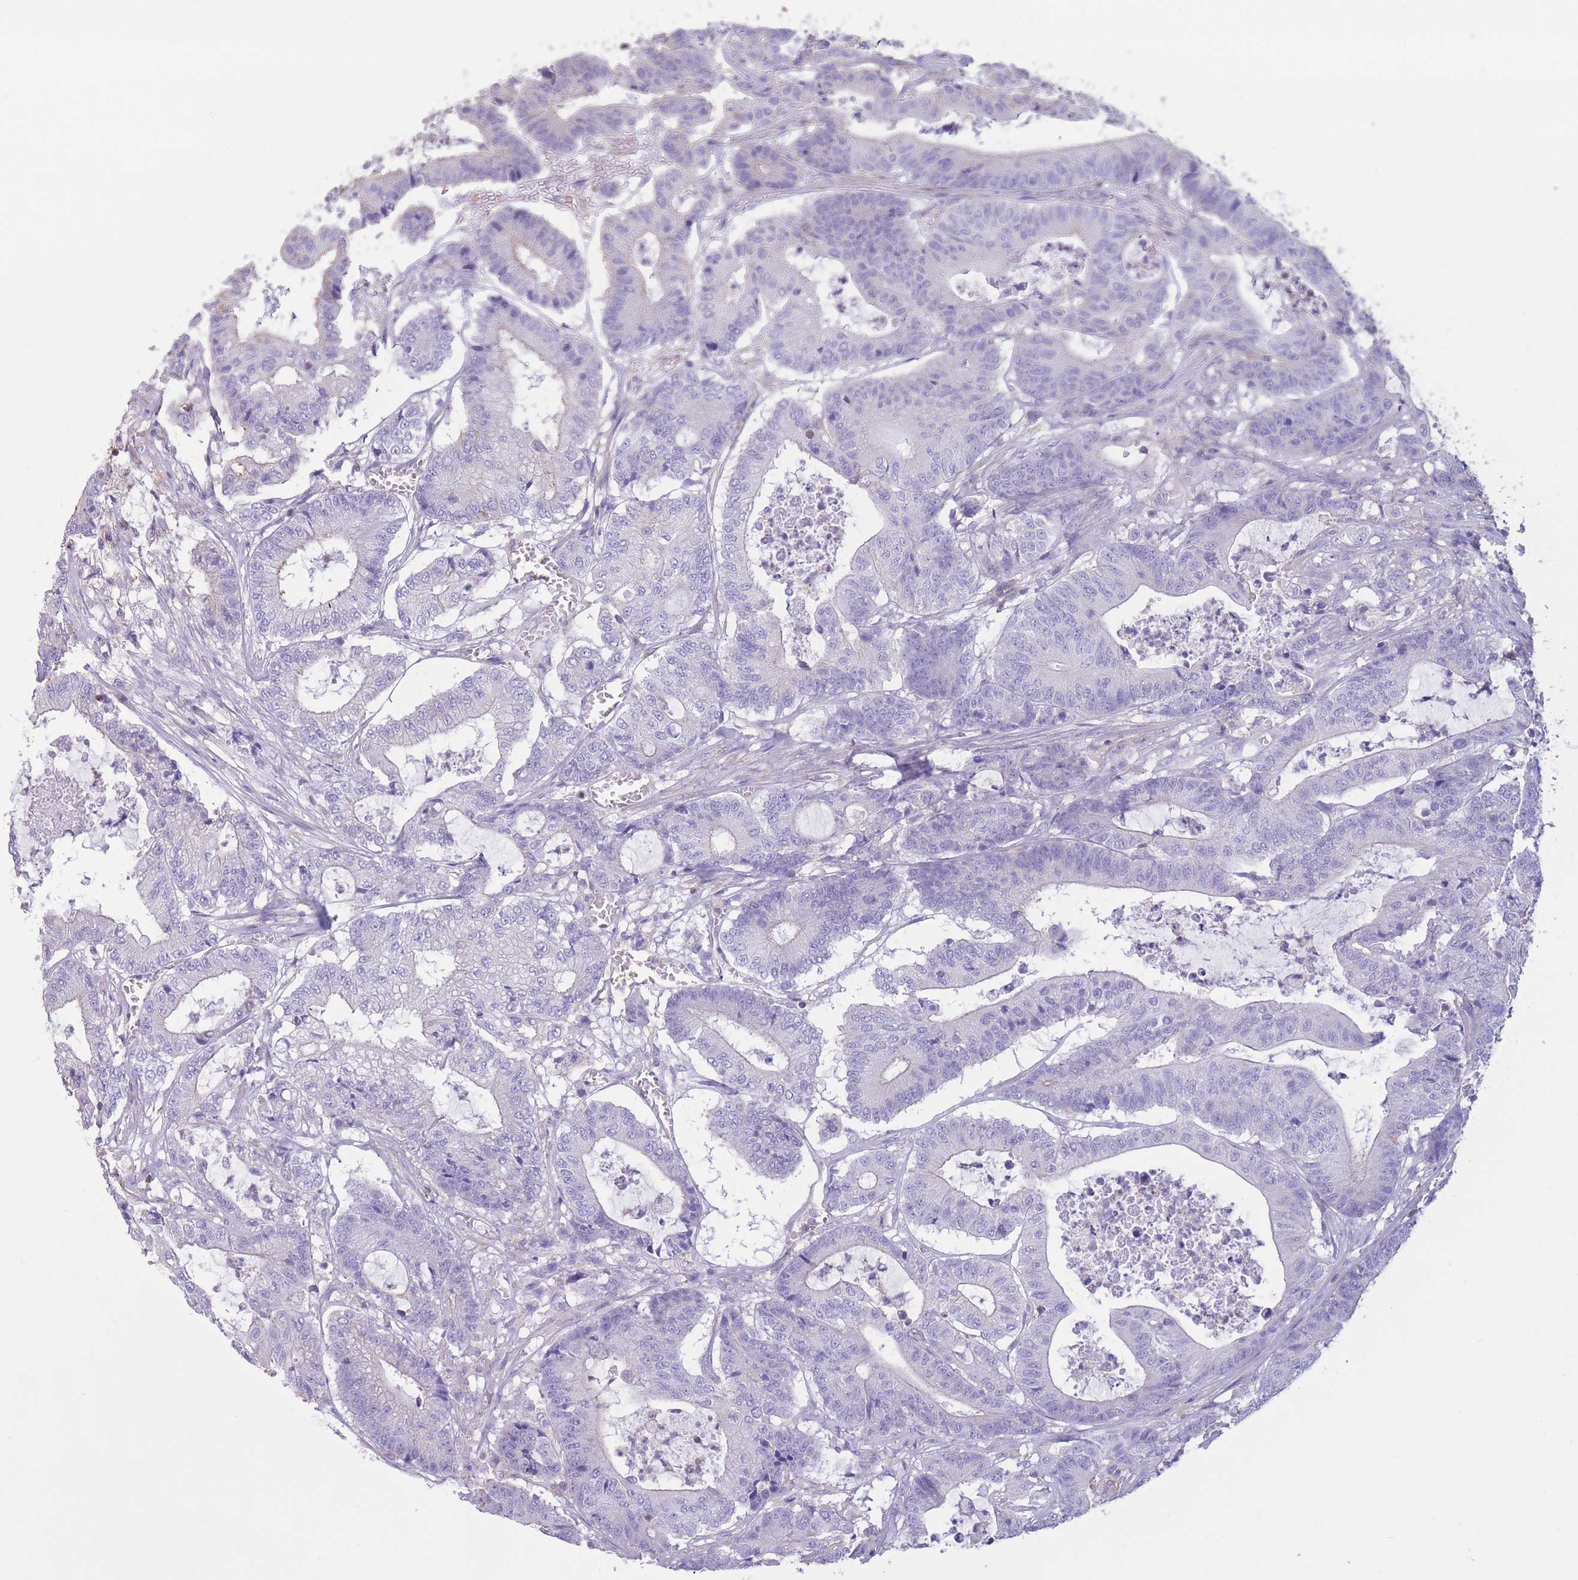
{"staining": {"intensity": "negative", "quantity": "none", "location": "none"}, "tissue": "colorectal cancer", "cell_type": "Tumor cells", "image_type": "cancer", "snomed": [{"axis": "morphology", "description": "Adenocarcinoma, NOS"}, {"axis": "topography", "description": "Colon"}], "caption": "The histopathology image displays no significant positivity in tumor cells of adenocarcinoma (colorectal).", "gene": "PDHA1", "patient": {"sex": "female", "age": 84}}